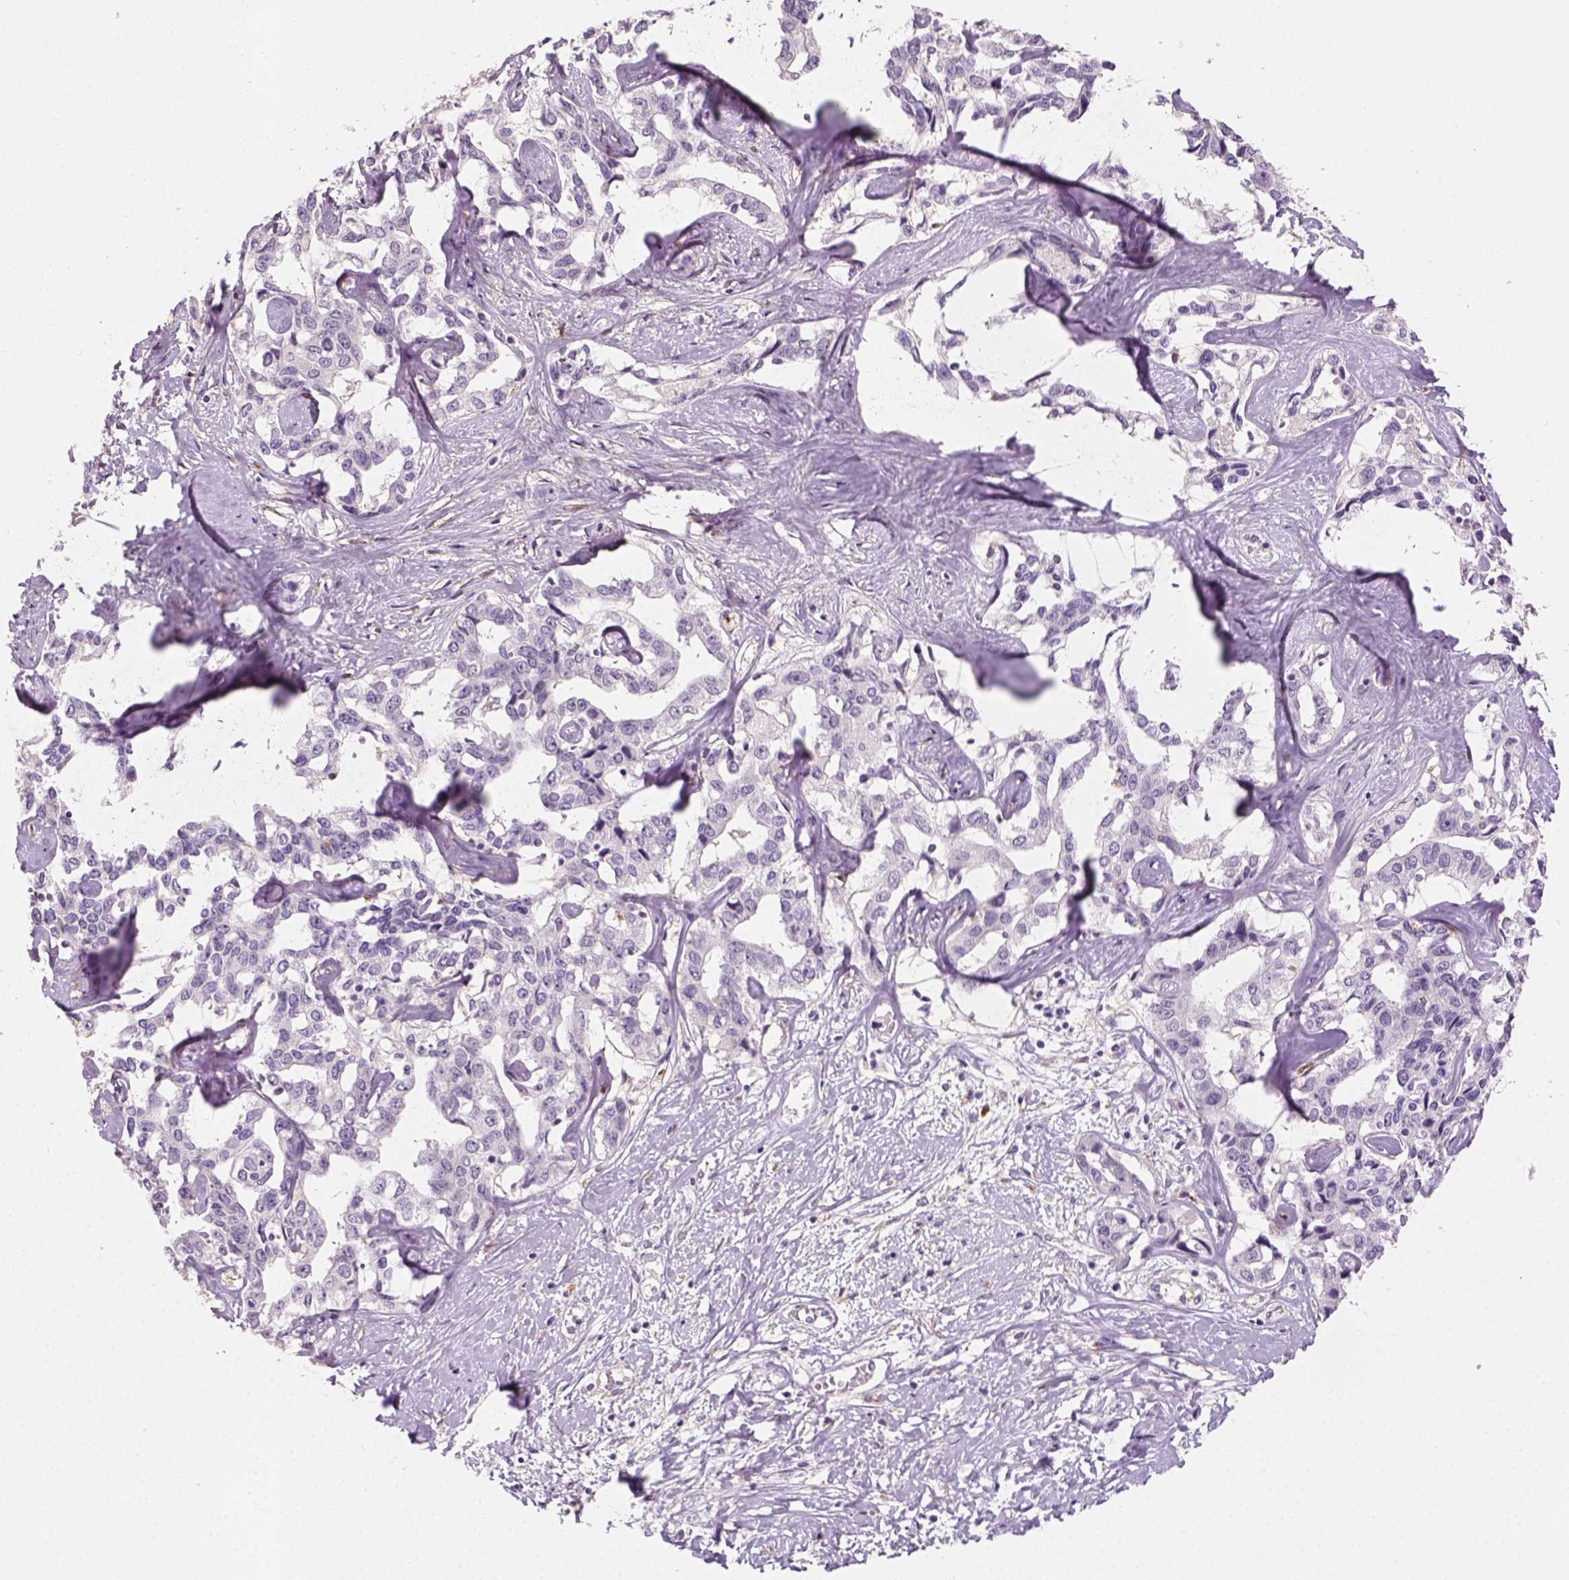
{"staining": {"intensity": "negative", "quantity": "none", "location": "none"}, "tissue": "liver cancer", "cell_type": "Tumor cells", "image_type": "cancer", "snomed": [{"axis": "morphology", "description": "Cholangiocarcinoma"}, {"axis": "topography", "description": "Liver"}], "caption": "The photomicrograph reveals no significant staining in tumor cells of liver cholangiocarcinoma.", "gene": "FAM163B", "patient": {"sex": "male", "age": 59}}